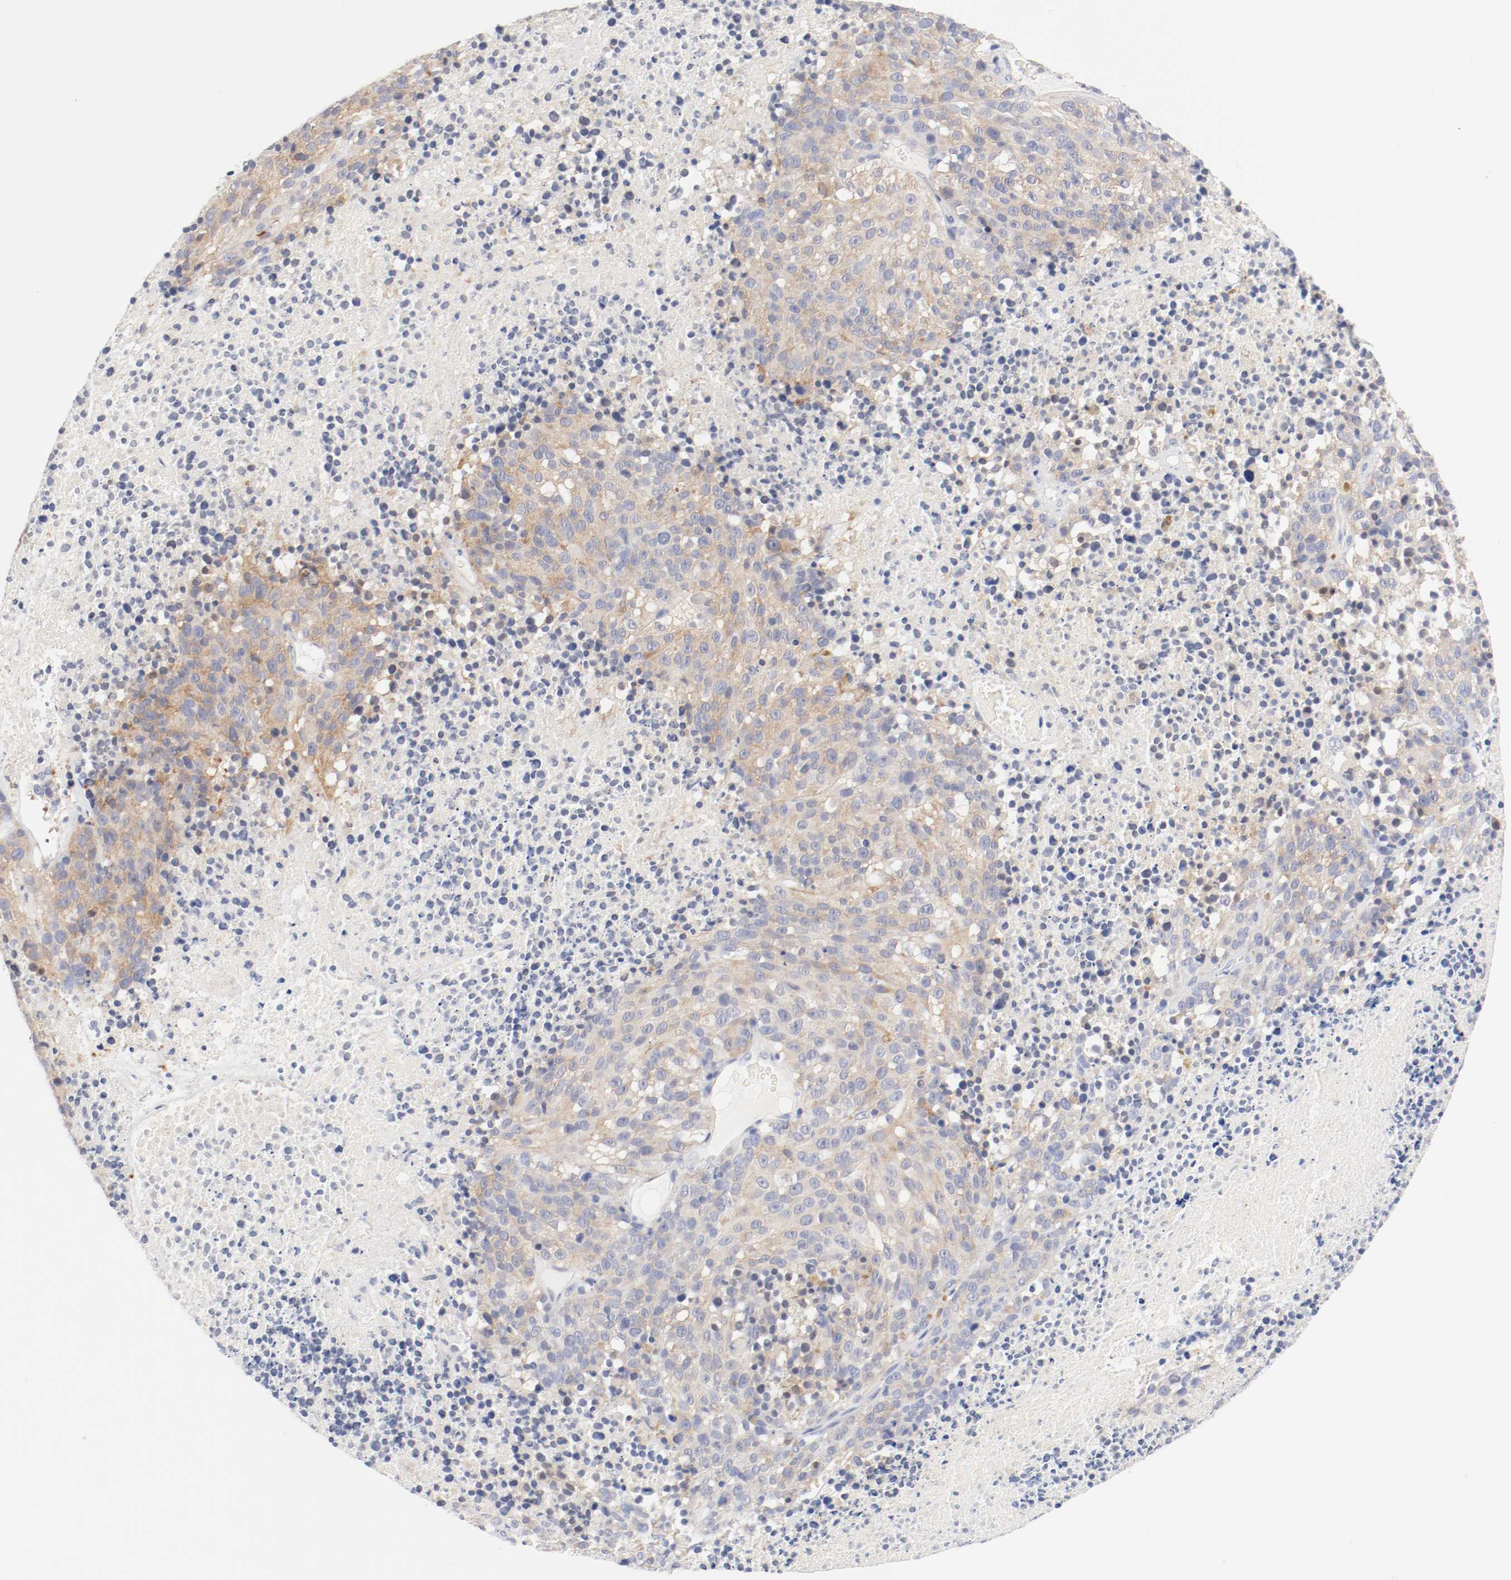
{"staining": {"intensity": "weak", "quantity": ">75%", "location": "cytoplasmic/membranous"}, "tissue": "melanoma", "cell_type": "Tumor cells", "image_type": "cancer", "snomed": [{"axis": "morphology", "description": "Malignant melanoma, Metastatic site"}, {"axis": "topography", "description": "Cerebral cortex"}], "caption": "Immunohistochemical staining of human malignant melanoma (metastatic site) exhibits weak cytoplasmic/membranous protein staining in approximately >75% of tumor cells.", "gene": "HOMER1", "patient": {"sex": "female", "age": 52}}